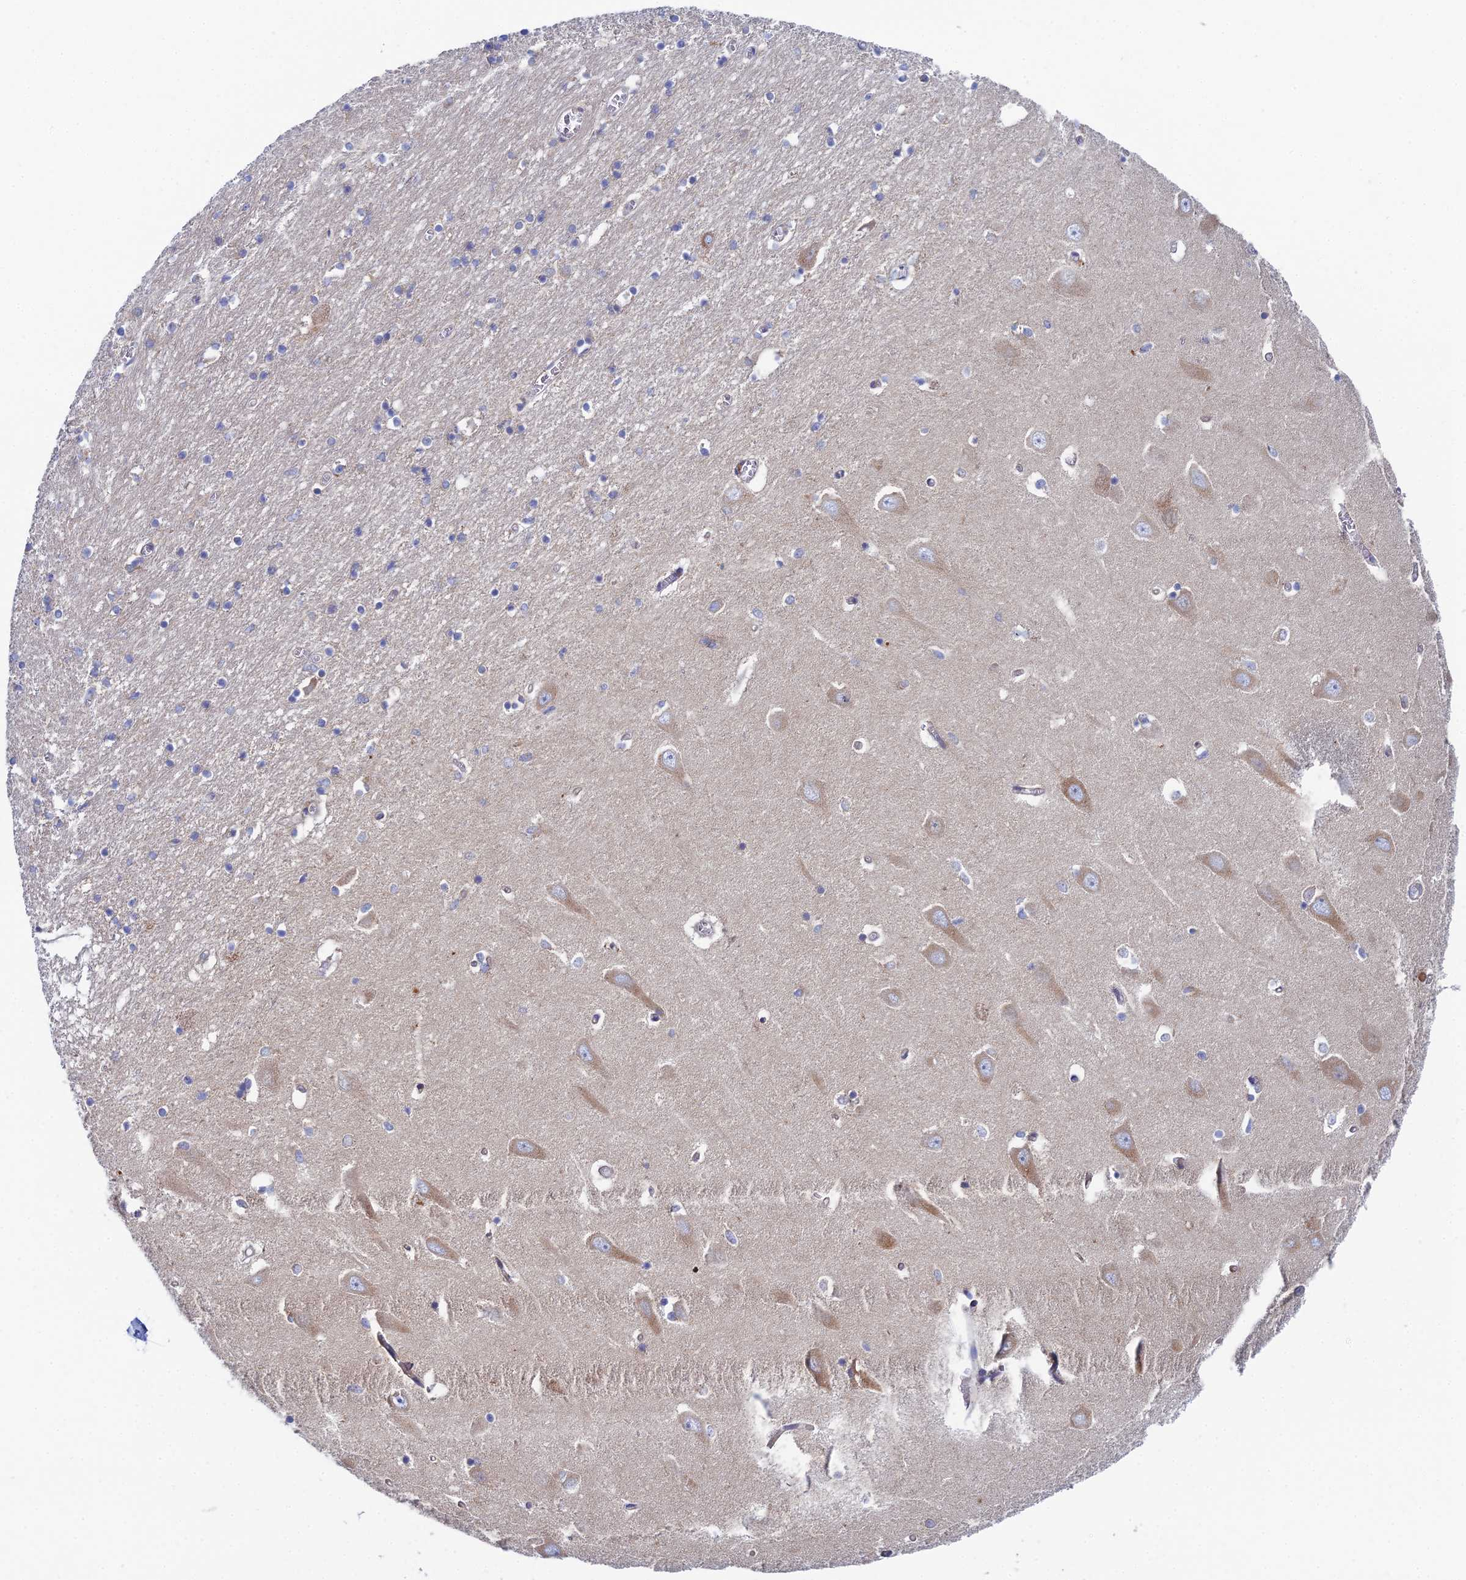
{"staining": {"intensity": "weak", "quantity": "<25%", "location": "cytoplasmic/membranous"}, "tissue": "hippocampus", "cell_type": "Glial cells", "image_type": "normal", "snomed": [{"axis": "morphology", "description": "Normal tissue, NOS"}, {"axis": "topography", "description": "Hippocampus"}], "caption": "This is an IHC histopathology image of unremarkable human hippocampus. There is no expression in glial cells.", "gene": "CLCN3", "patient": {"sex": "male", "age": 70}}